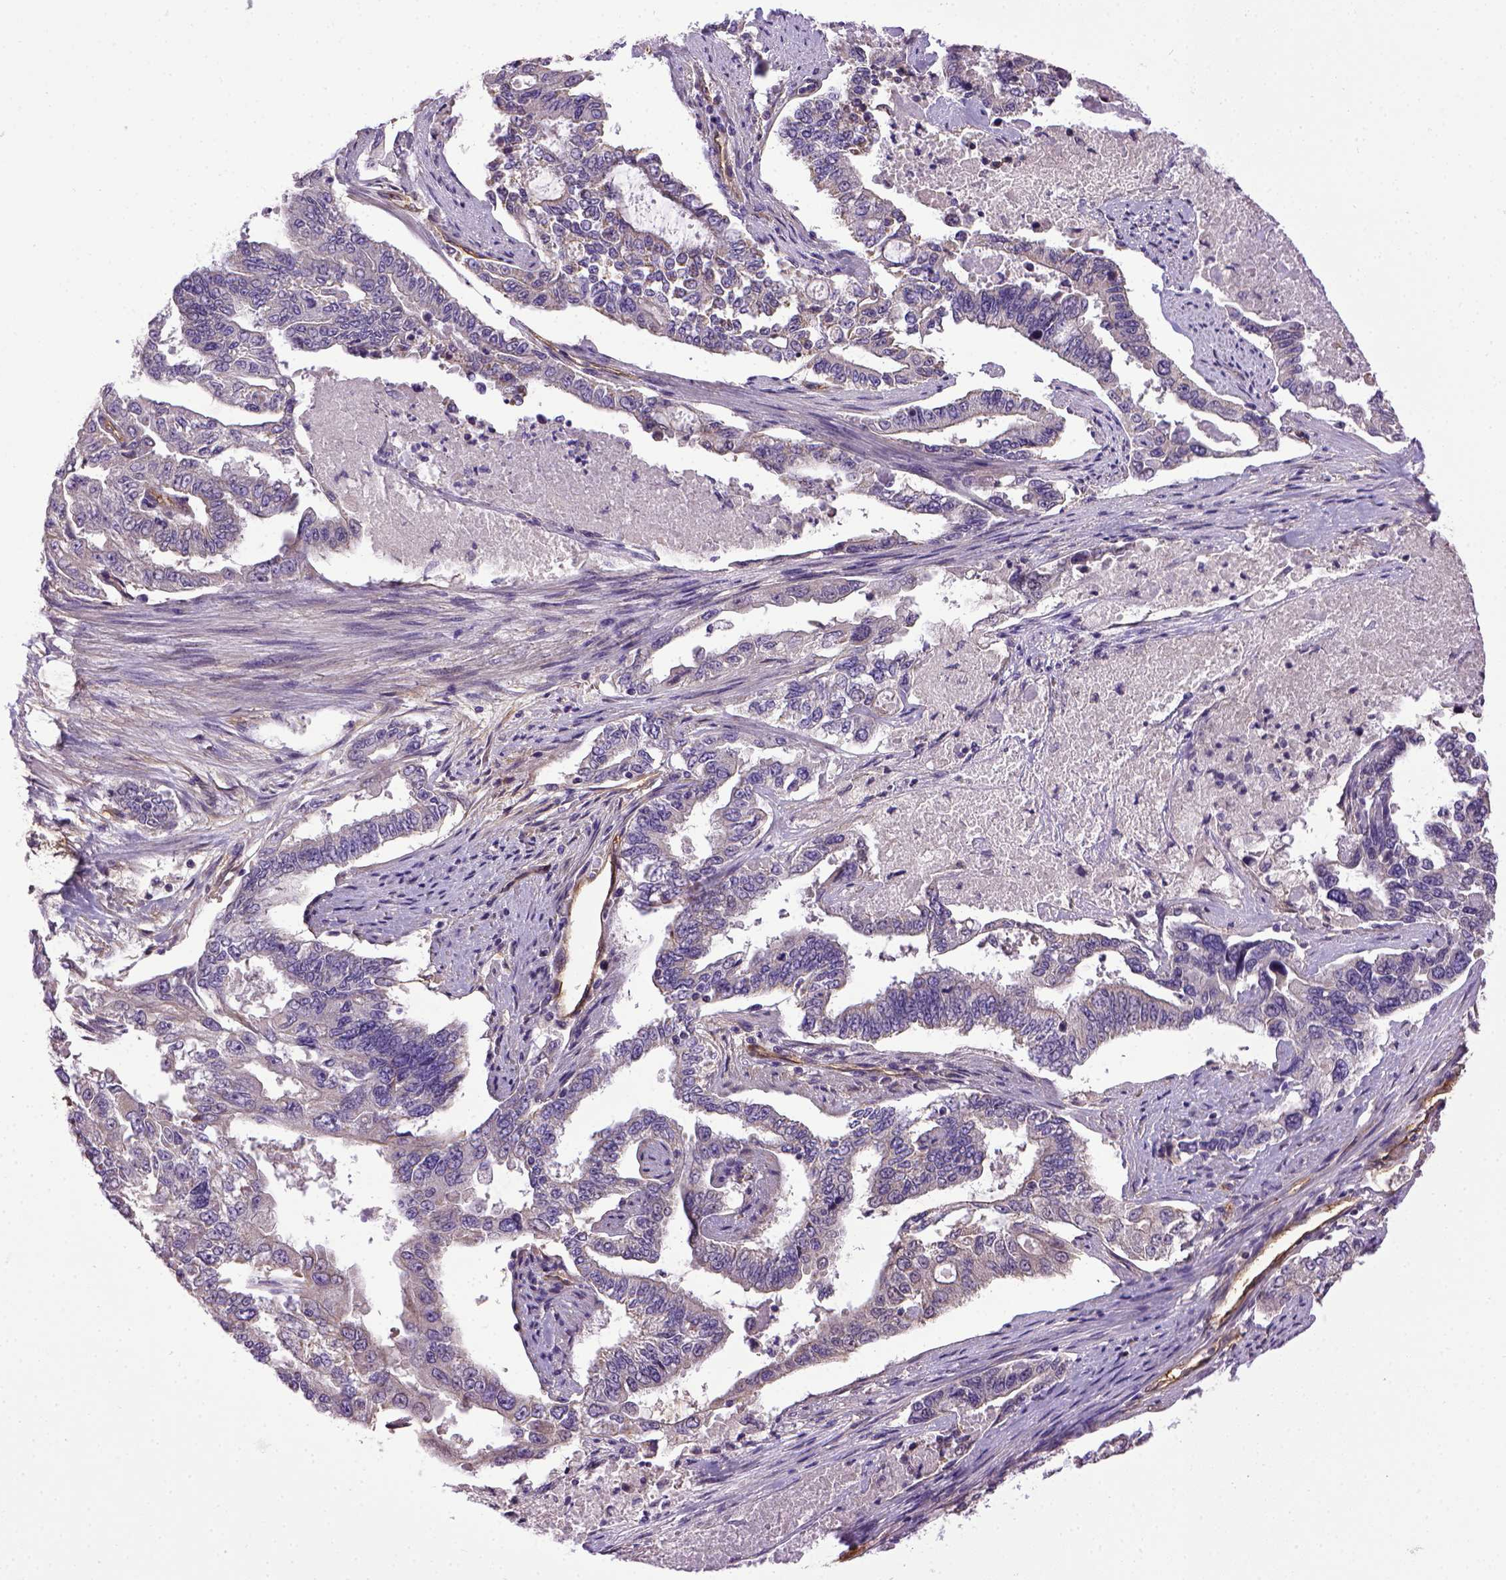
{"staining": {"intensity": "negative", "quantity": "none", "location": "none"}, "tissue": "endometrial cancer", "cell_type": "Tumor cells", "image_type": "cancer", "snomed": [{"axis": "morphology", "description": "Adenocarcinoma, NOS"}, {"axis": "topography", "description": "Uterus"}], "caption": "This is a histopathology image of immunohistochemistry (IHC) staining of endometrial adenocarcinoma, which shows no positivity in tumor cells.", "gene": "ENG", "patient": {"sex": "female", "age": 59}}